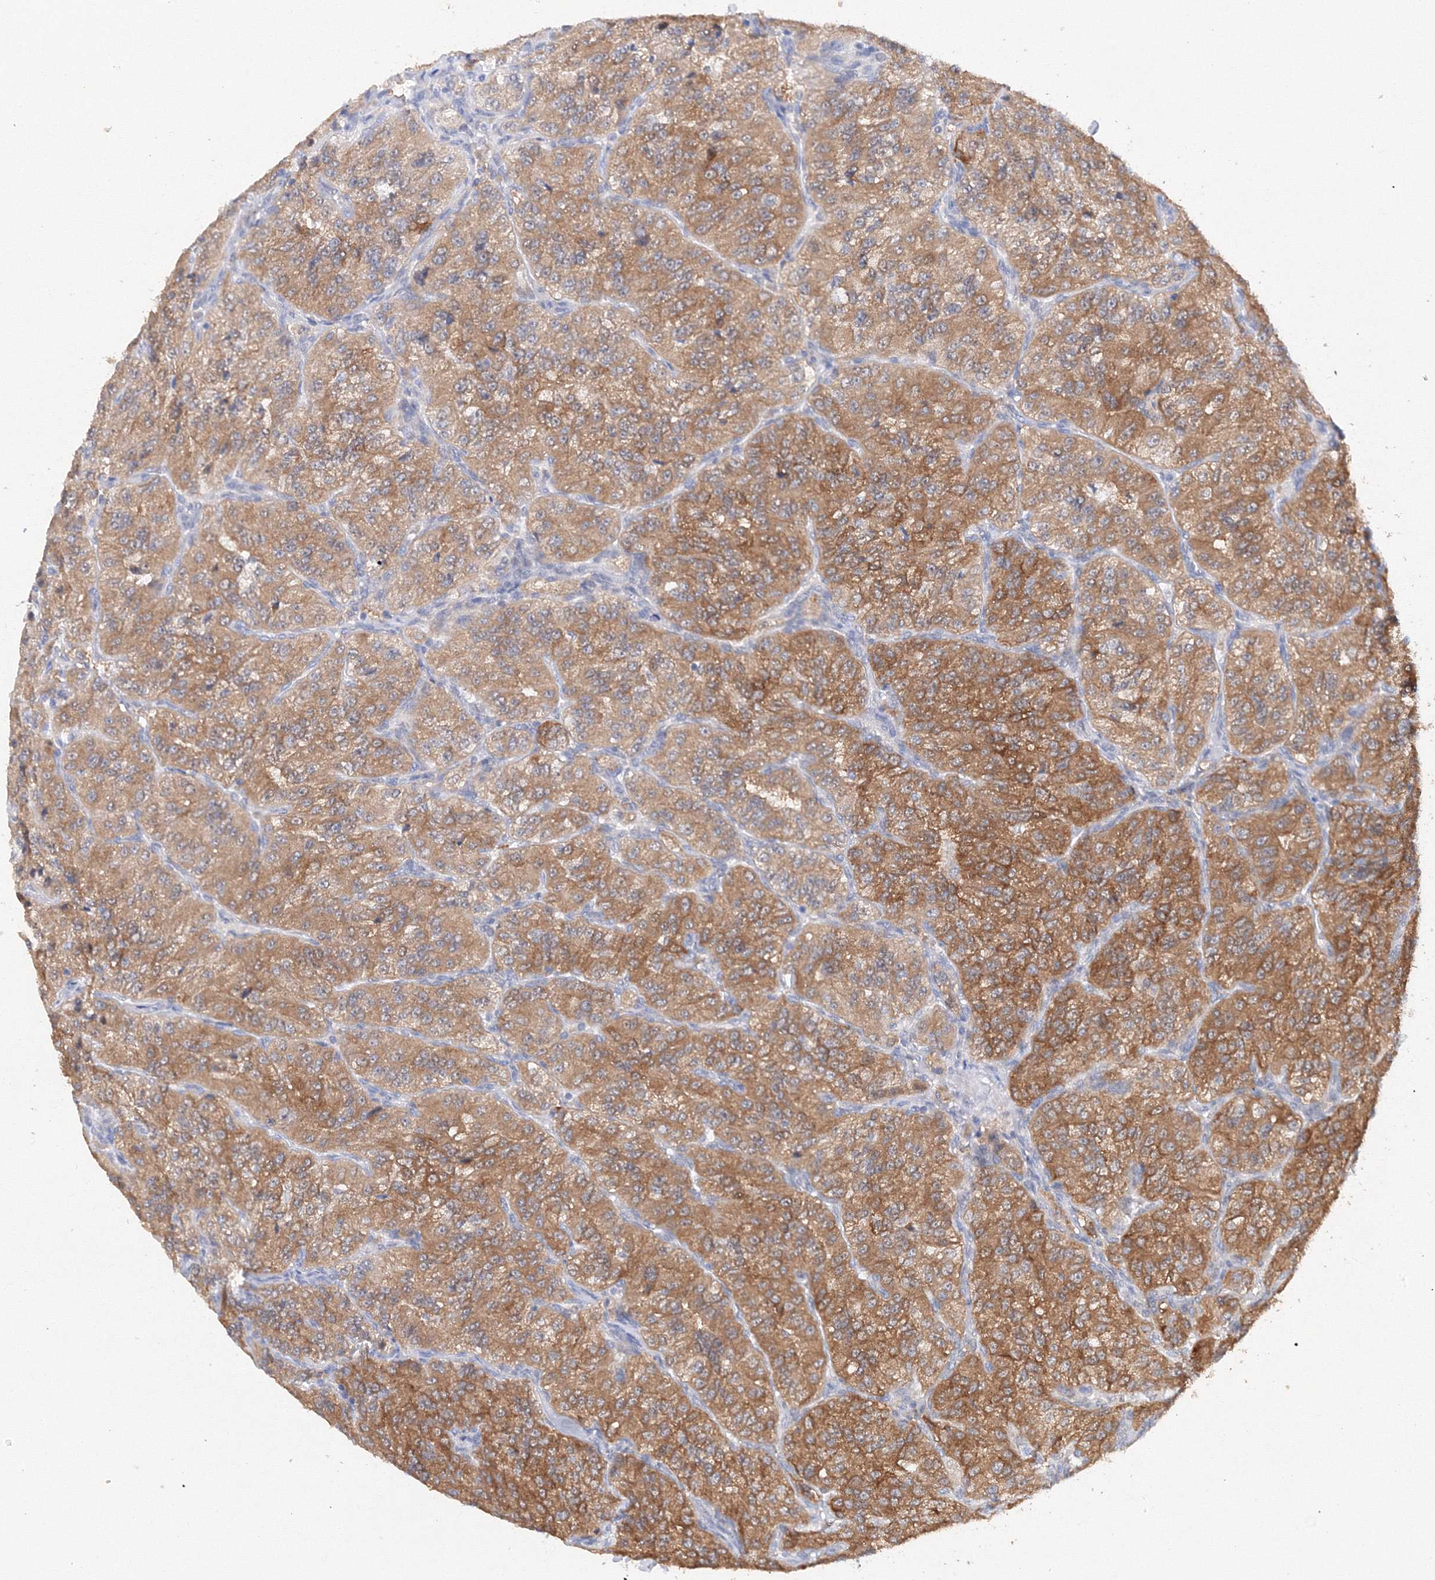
{"staining": {"intensity": "moderate", "quantity": ">75%", "location": "cytoplasmic/membranous"}, "tissue": "renal cancer", "cell_type": "Tumor cells", "image_type": "cancer", "snomed": [{"axis": "morphology", "description": "Adenocarcinoma, NOS"}, {"axis": "topography", "description": "Kidney"}], "caption": "A medium amount of moderate cytoplasmic/membranous staining is present in approximately >75% of tumor cells in renal cancer tissue. Immunohistochemistry (ihc) stains the protein of interest in brown and the nuclei are stained blue.", "gene": "DIS3L2", "patient": {"sex": "female", "age": 63}}